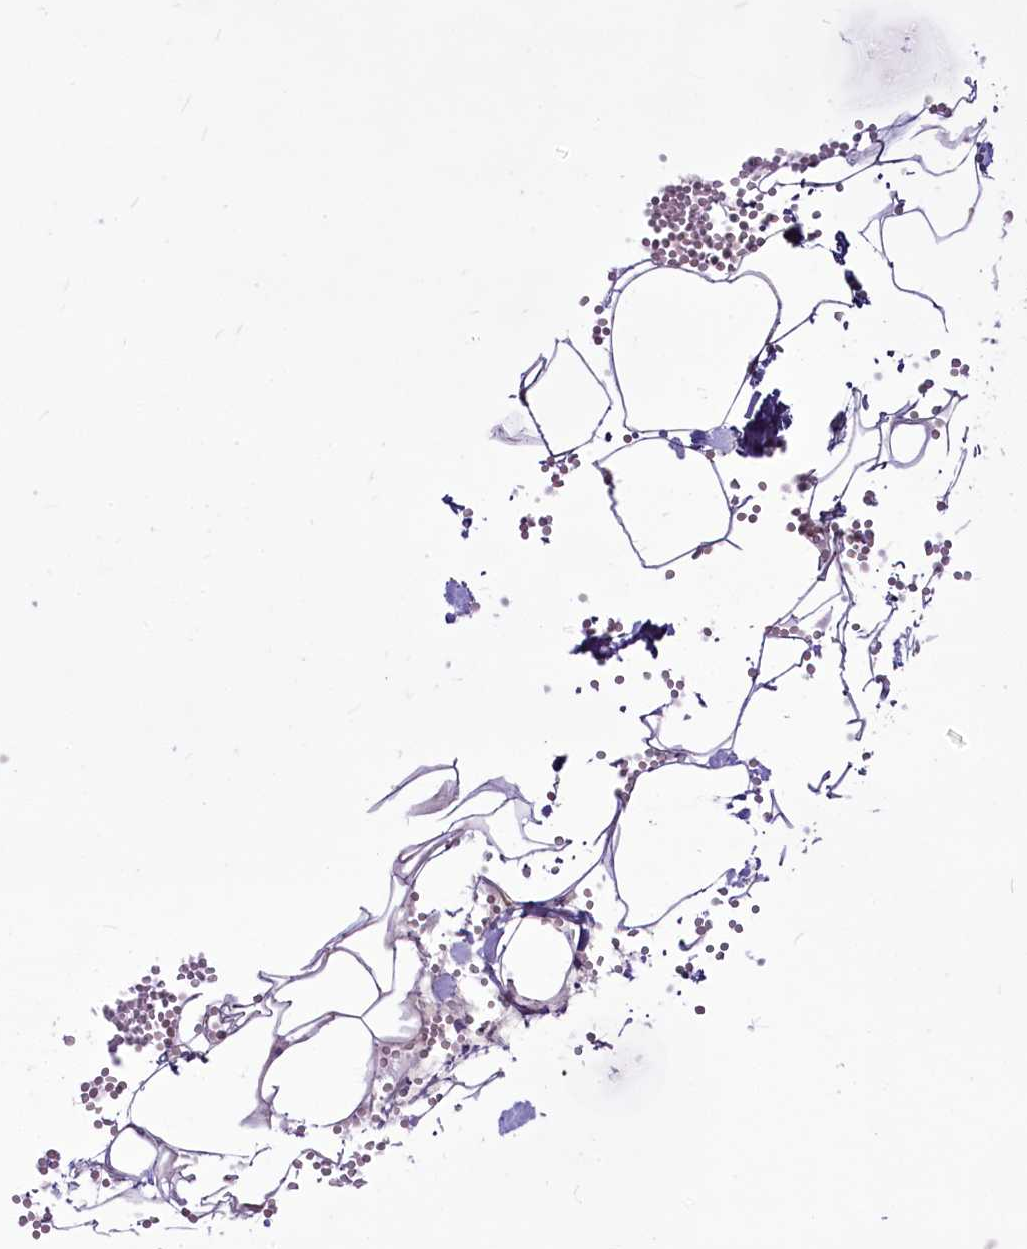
{"staining": {"intensity": "negative", "quantity": "none", "location": "none"}, "tissue": "adipose tissue", "cell_type": "Adipocytes", "image_type": "normal", "snomed": [{"axis": "morphology", "description": "Normal tissue, NOS"}, {"axis": "topography", "description": "Gallbladder"}, {"axis": "topography", "description": "Peripheral nerve tissue"}], "caption": "The image shows no staining of adipocytes in benign adipose tissue.", "gene": "RSBN1", "patient": {"sex": "male", "age": 38}}